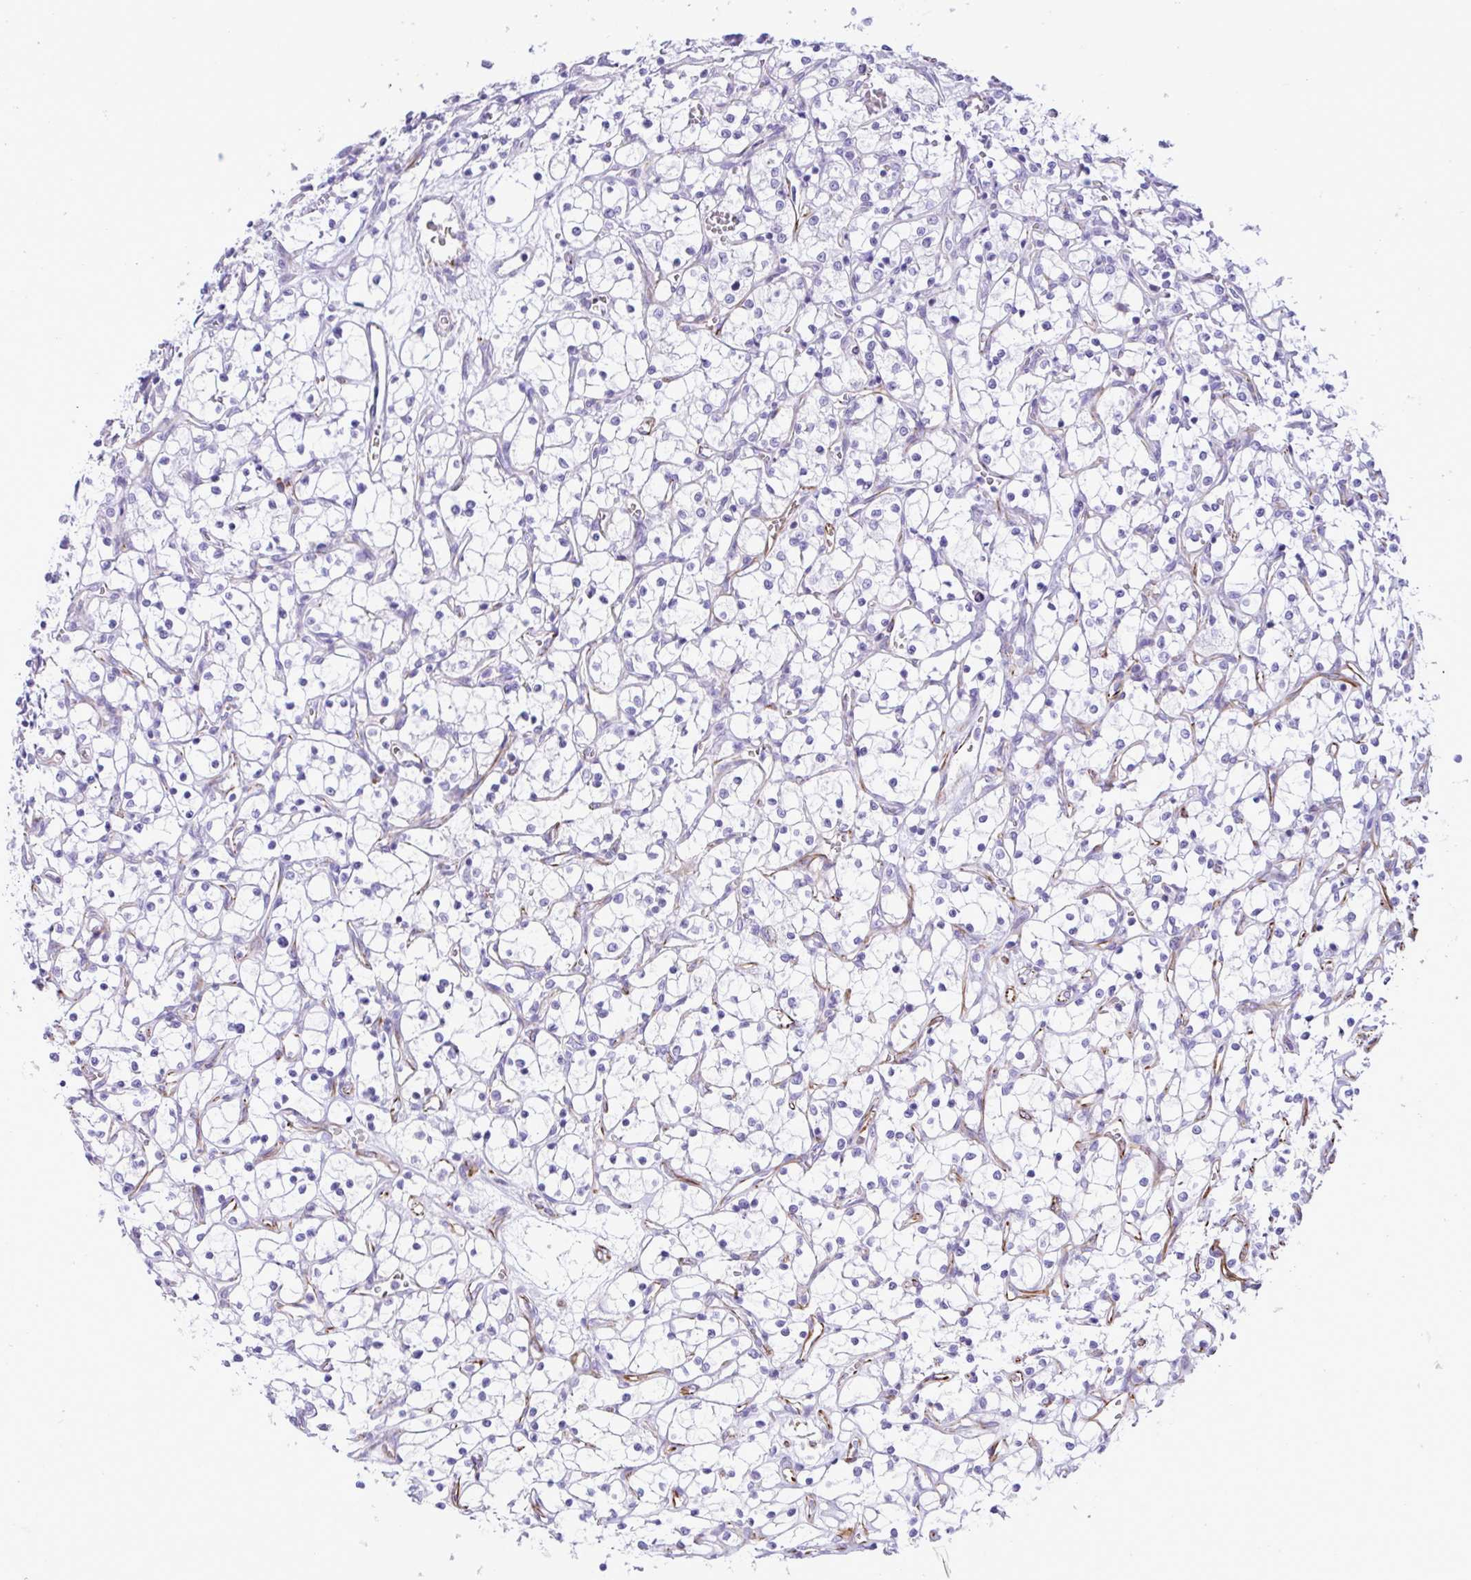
{"staining": {"intensity": "negative", "quantity": "none", "location": "none"}, "tissue": "renal cancer", "cell_type": "Tumor cells", "image_type": "cancer", "snomed": [{"axis": "morphology", "description": "Adenocarcinoma, NOS"}, {"axis": "topography", "description": "Kidney"}], "caption": "The photomicrograph displays no significant positivity in tumor cells of adenocarcinoma (renal).", "gene": "SMAD5", "patient": {"sex": "female", "age": 69}}